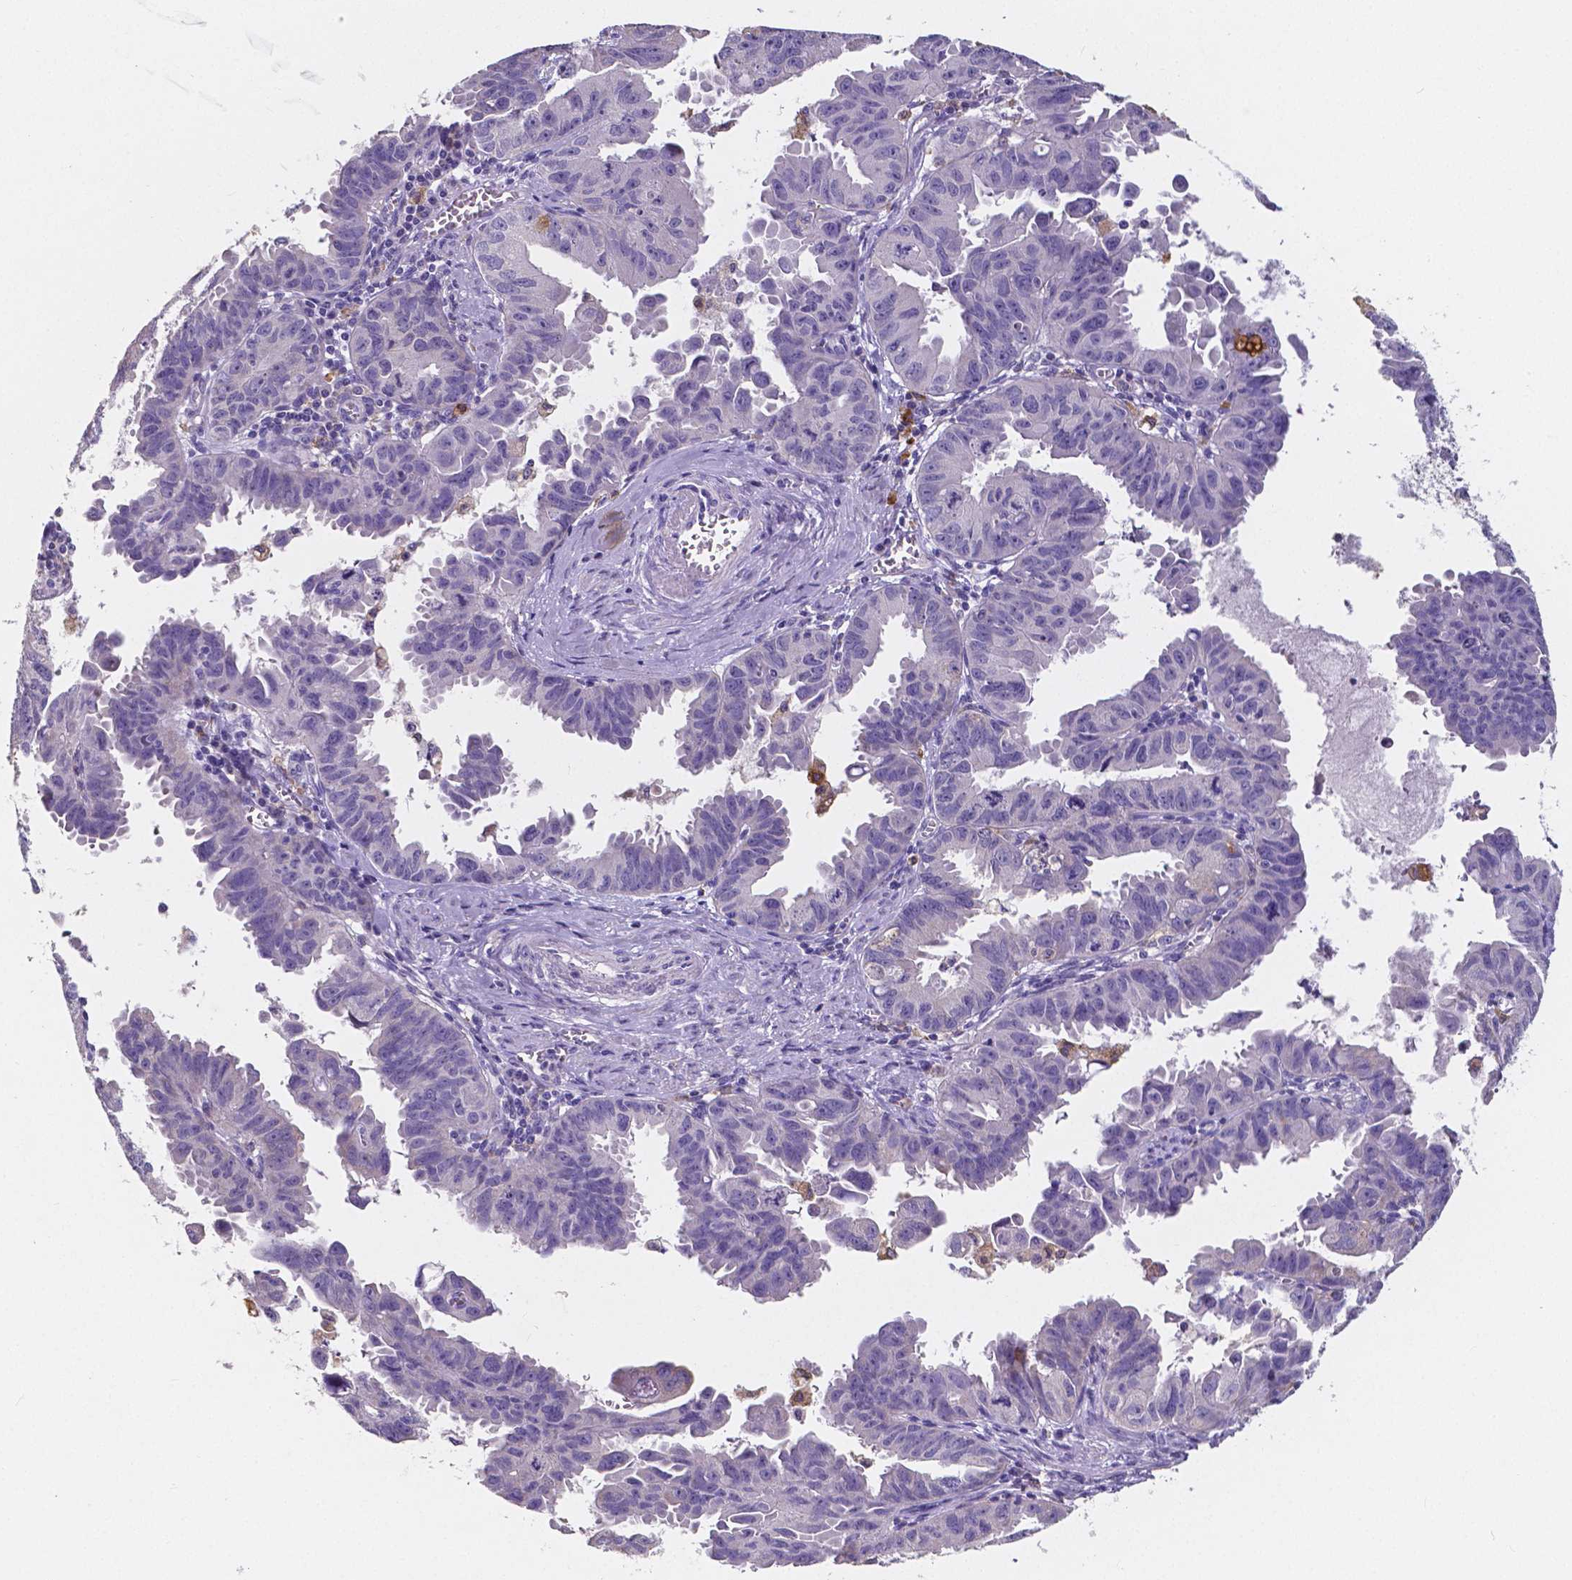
{"staining": {"intensity": "negative", "quantity": "none", "location": "none"}, "tissue": "ovarian cancer", "cell_type": "Tumor cells", "image_type": "cancer", "snomed": [{"axis": "morphology", "description": "Carcinoma, endometroid"}, {"axis": "topography", "description": "Ovary"}], "caption": "The IHC micrograph has no significant expression in tumor cells of ovarian cancer tissue. (DAB (3,3'-diaminobenzidine) IHC visualized using brightfield microscopy, high magnification).", "gene": "ACP5", "patient": {"sex": "female", "age": 85}}